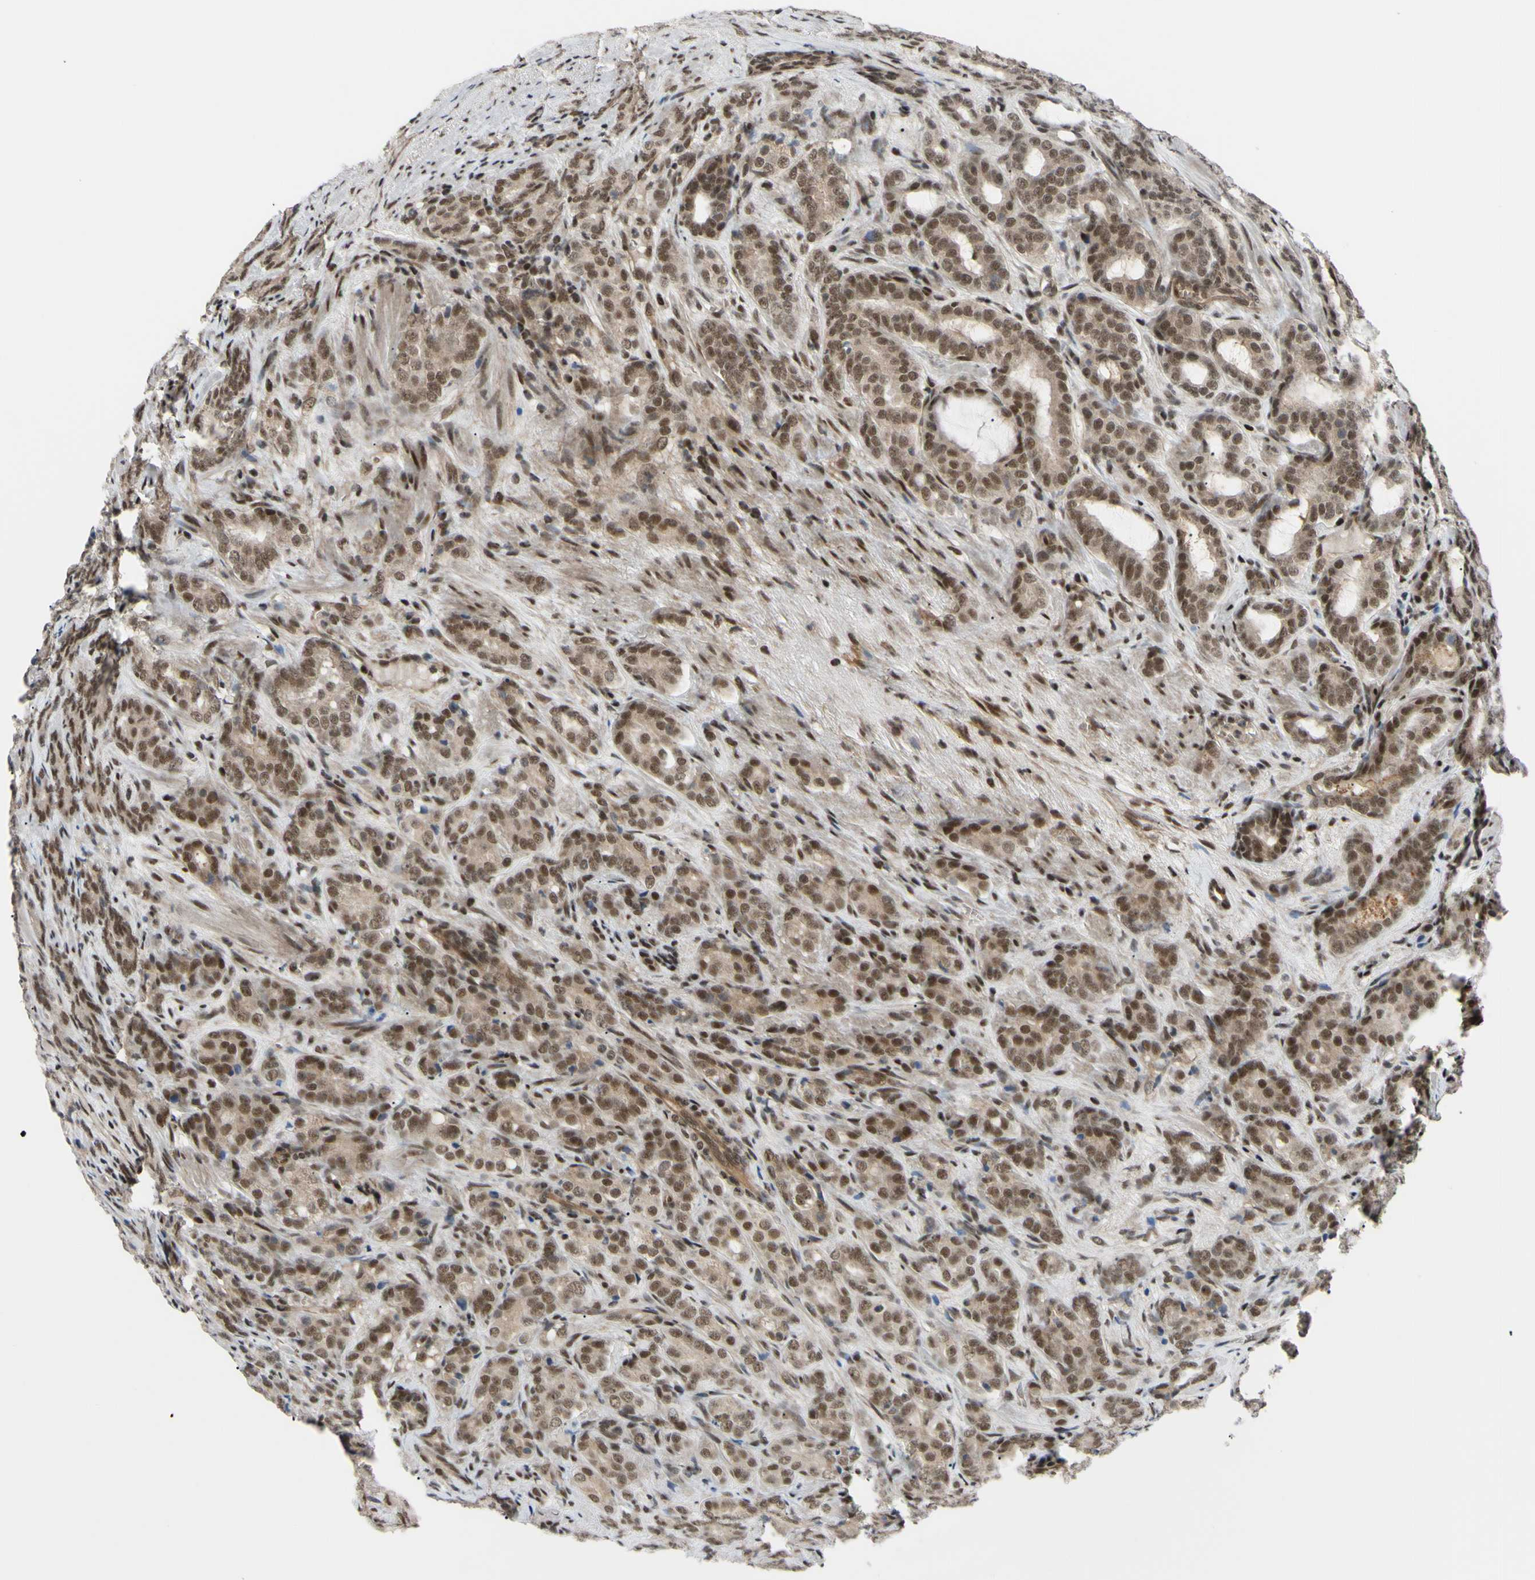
{"staining": {"intensity": "moderate", "quantity": ">75%", "location": "nuclear"}, "tissue": "prostate cancer", "cell_type": "Tumor cells", "image_type": "cancer", "snomed": [{"axis": "morphology", "description": "Adenocarcinoma, High grade"}, {"axis": "topography", "description": "Prostate"}], "caption": "A brown stain labels moderate nuclear staining of a protein in prostate high-grade adenocarcinoma tumor cells. (DAB IHC with brightfield microscopy, high magnification).", "gene": "THAP12", "patient": {"sex": "male", "age": 64}}